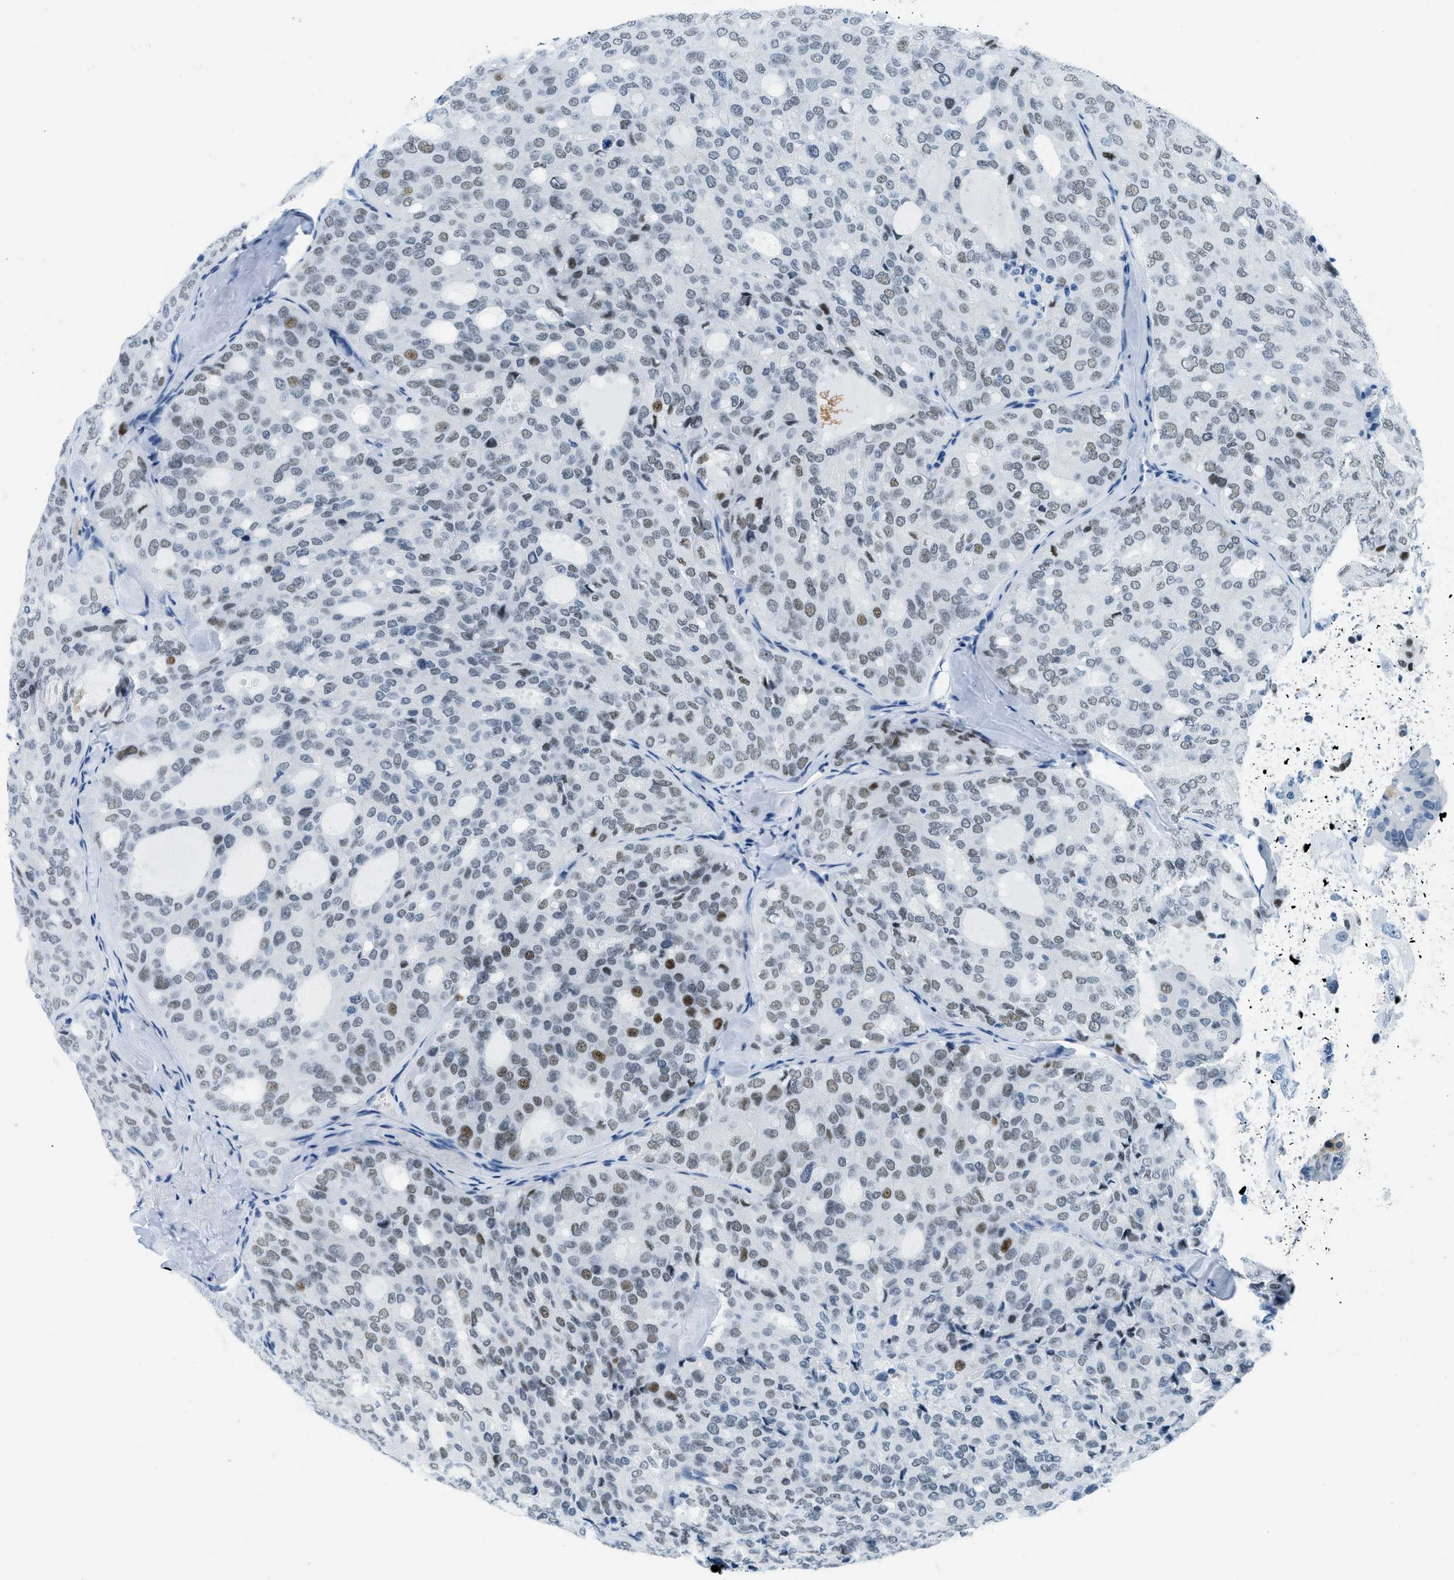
{"staining": {"intensity": "negative", "quantity": "none", "location": "none"}, "tissue": "thyroid cancer", "cell_type": "Tumor cells", "image_type": "cancer", "snomed": [{"axis": "morphology", "description": "Follicular adenoma carcinoma, NOS"}, {"axis": "topography", "description": "Thyroid gland"}], "caption": "Thyroid follicular adenoma carcinoma was stained to show a protein in brown. There is no significant positivity in tumor cells.", "gene": "PLA2G2A", "patient": {"sex": "male", "age": 75}}